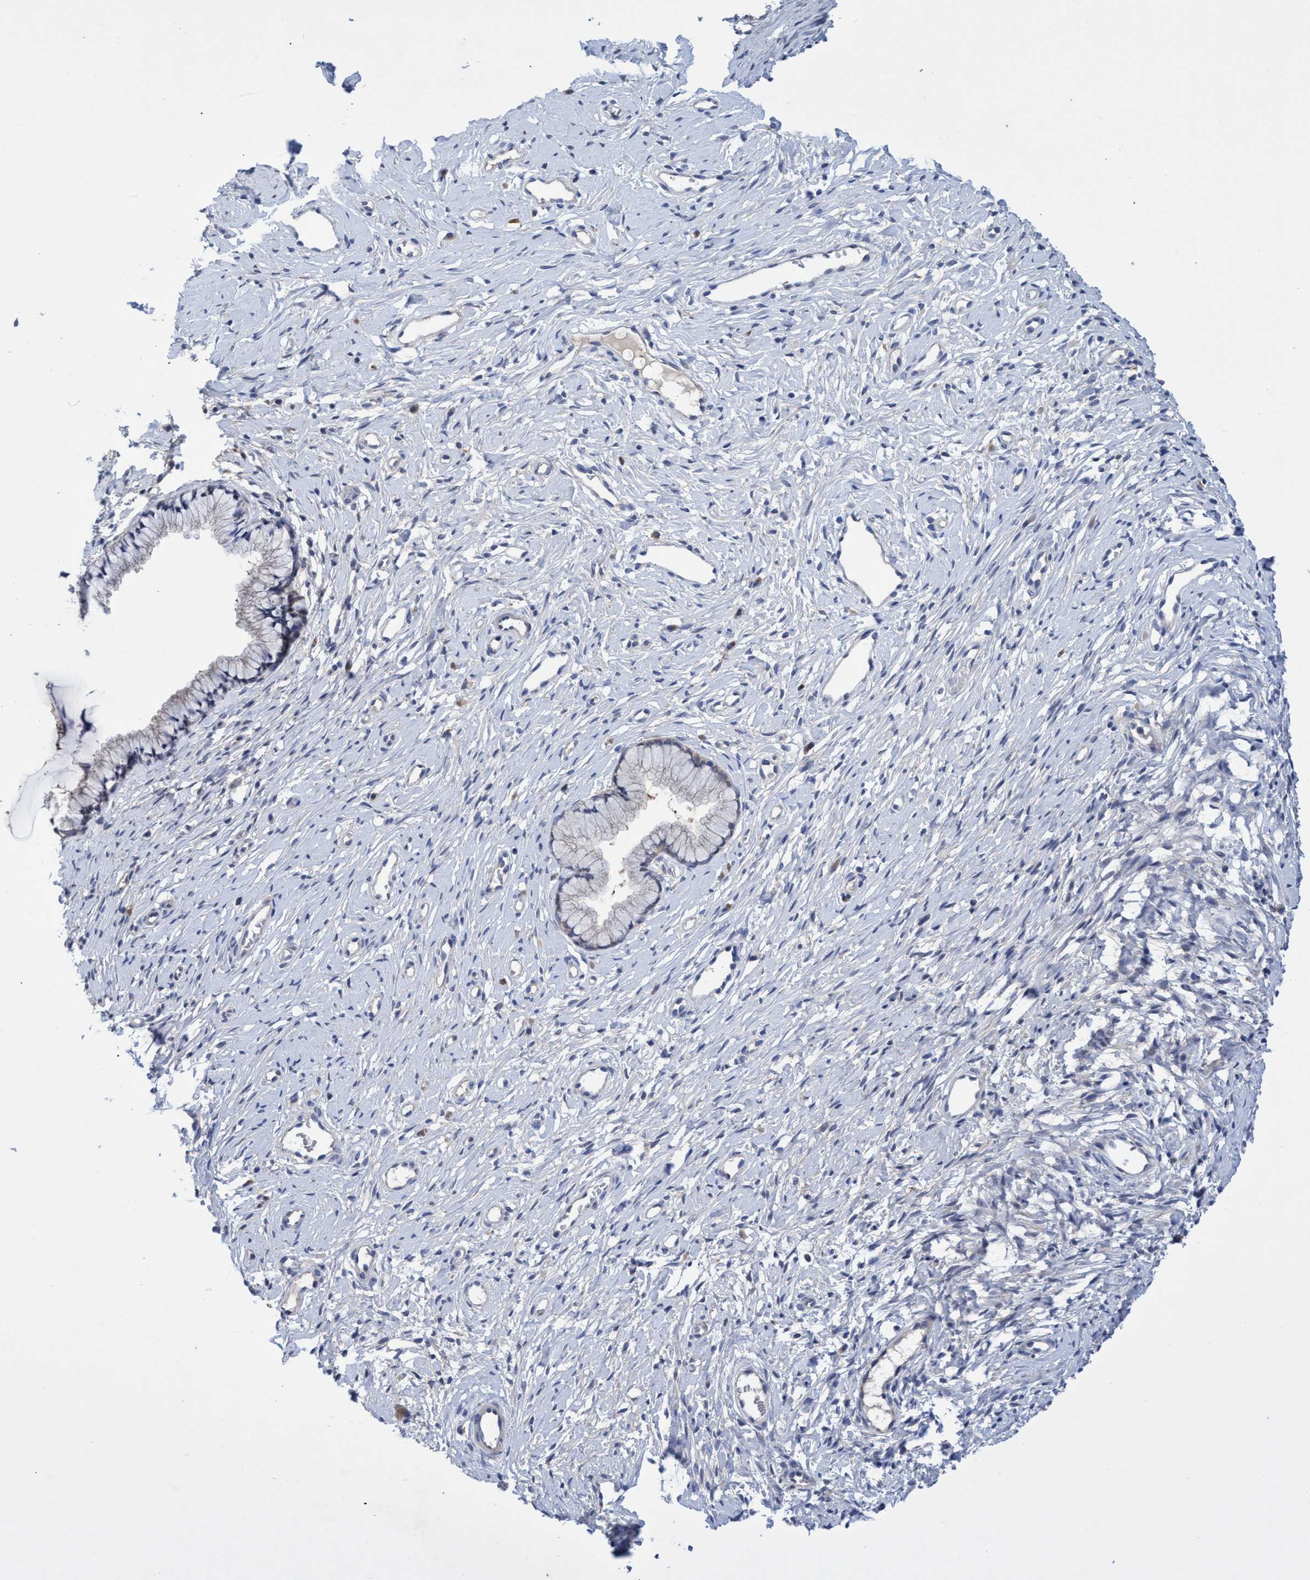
{"staining": {"intensity": "negative", "quantity": "none", "location": "none"}, "tissue": "cervix", "cell_type": "Glandular cells", "image_type": "normal", "snomed": [{"axis": "morphology", "description": "Normal tissue, NOS"}, {"axis": "topography", "description": "Cervix"}], "caption": "DAB (3,3'-diaminobenzidine) immunohistochemical staining of benign human cervix exhibits no significant expression in glandular cells.", "gene": "SVEP1", "patient": {"sex": "female", "age": 77}}